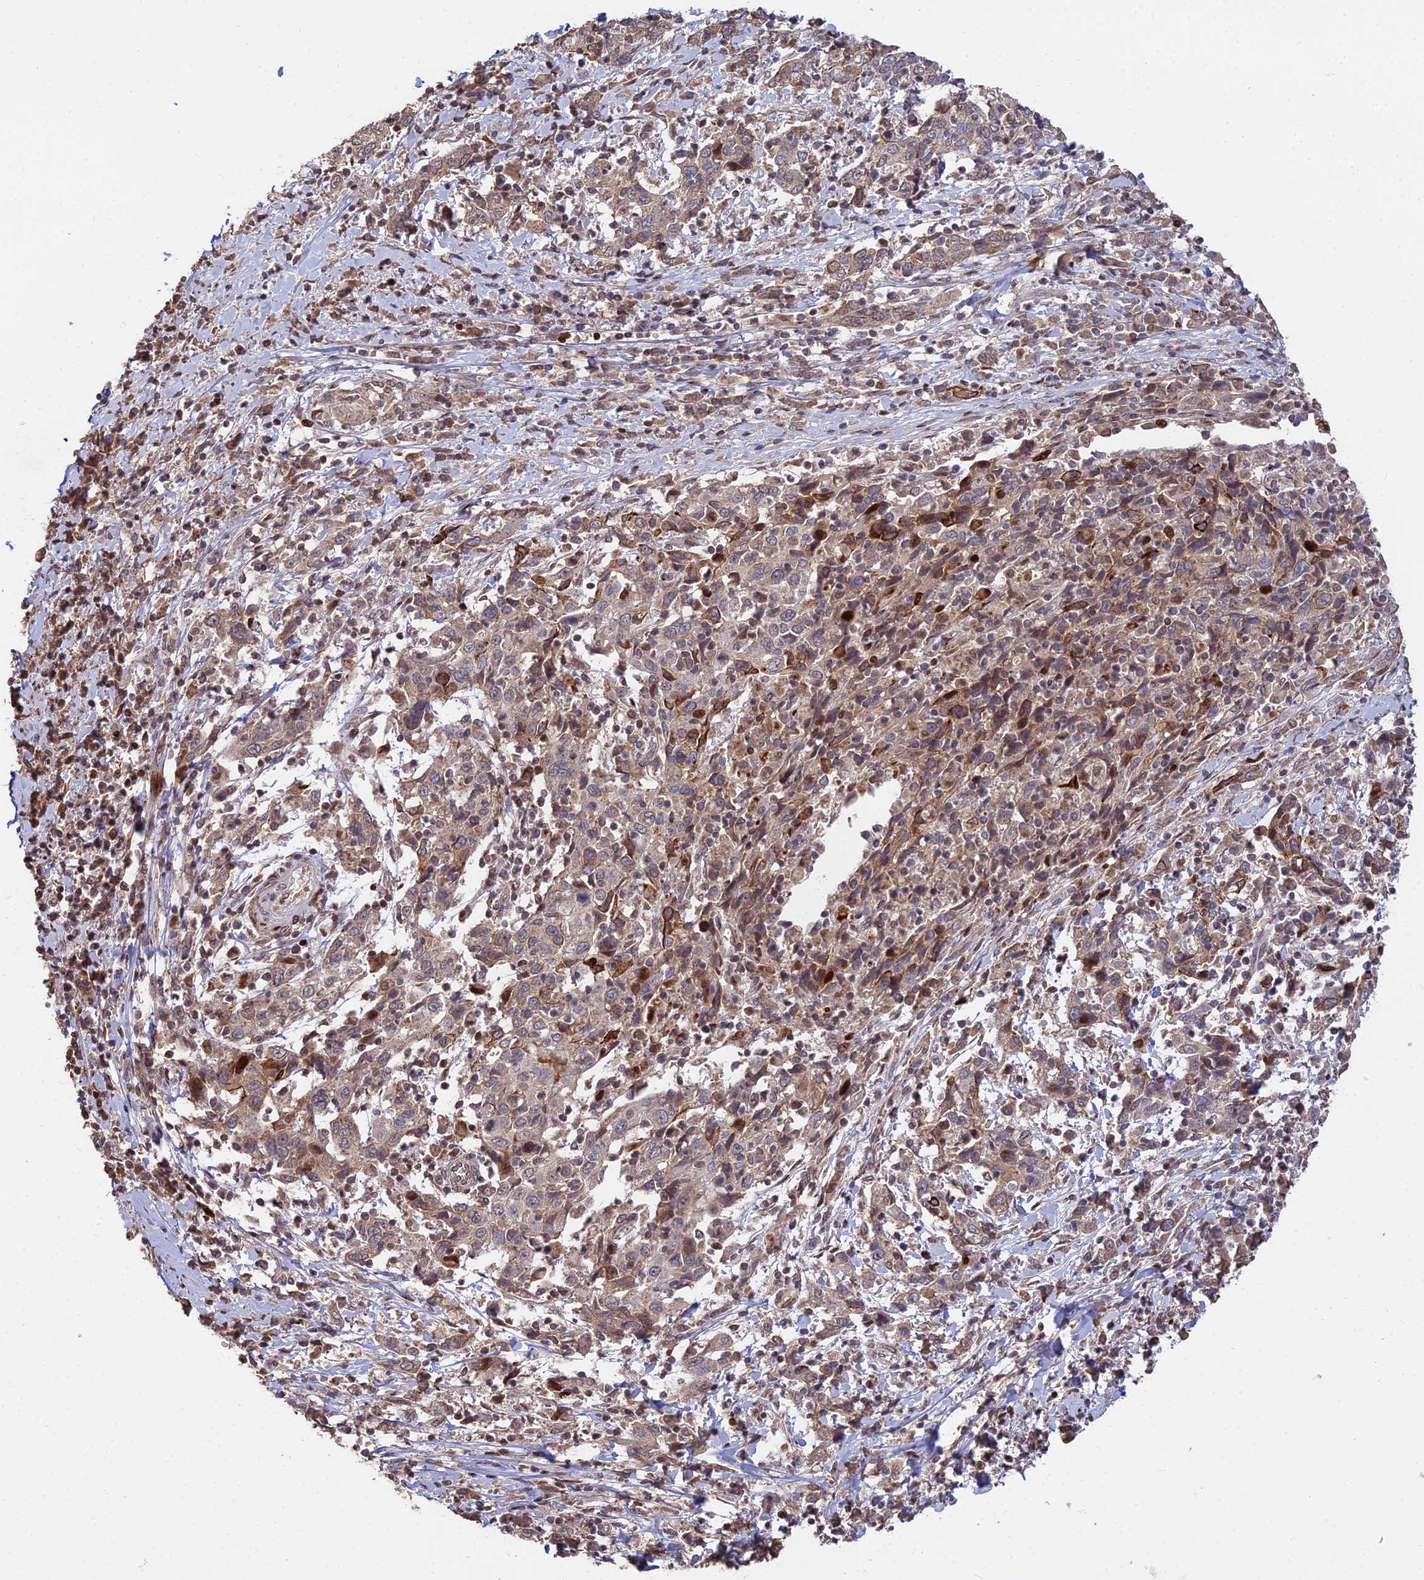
{"staining": {"intensity": "weak", "quantity": "25%-75%", "location": "cytoplasmic/membranous"}, "tissue": "cervical cancer", "cell_type": "Tumor cells", "image_type": "cancer", "snomed": [{"axis": "morphology", "description": "Squamous cell carcinoma, NOS"}, {"axis": "topography", "description": "Cervix"}], "caption": "This photomicrograph reveals immunohistochemistry staining of human cervical cancer (squamous cell carcinoma), with low weak cytoplasmic/membranous expression in about 25%-75% of tumor cells.", "gene": "RBMS2", "patient": {"sex": "female", "age": 46}}